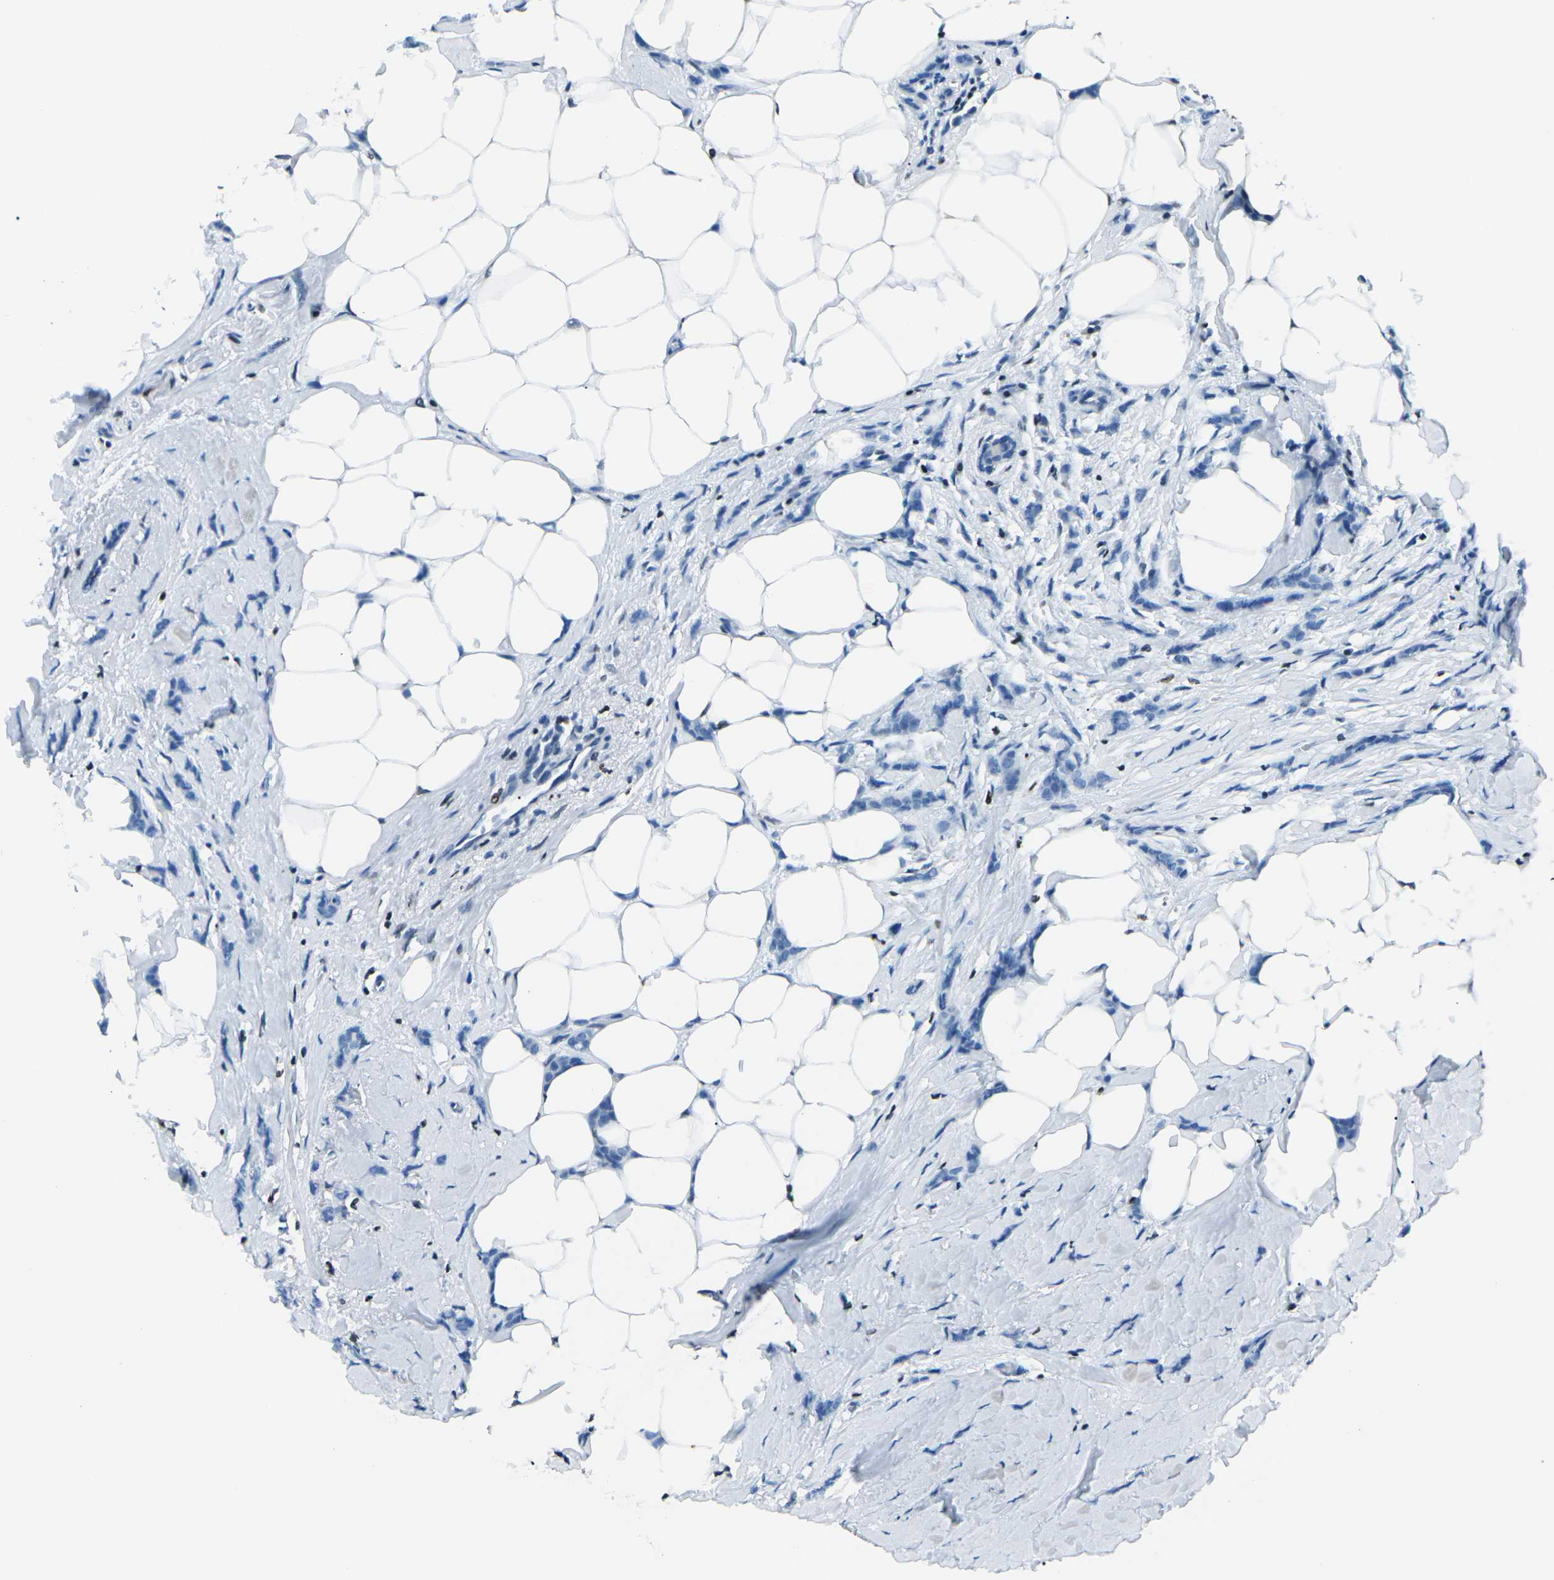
{"staining": {"intensity": "negative", "quantity": "none", "location": "none"}, "tissue": "breast cancer", "cell_type": "Tumor cells", "image_type": "cancer", "snomed": [{"axis": "morphology", "description": "Lobular carcinoma, in situ"}, {"axis": "morphology", "description": "Lobular carcinoma"}, {"axis": "topography", "description": "Breast"}], "caption": "Micrograph shows no significant protein staining in tumor cells of breast cancer (lobular carcinoma in situ). Nuclei are stained in blue.", "gene": "CELF2", "patient": {"sex": "female", "age": 41}}